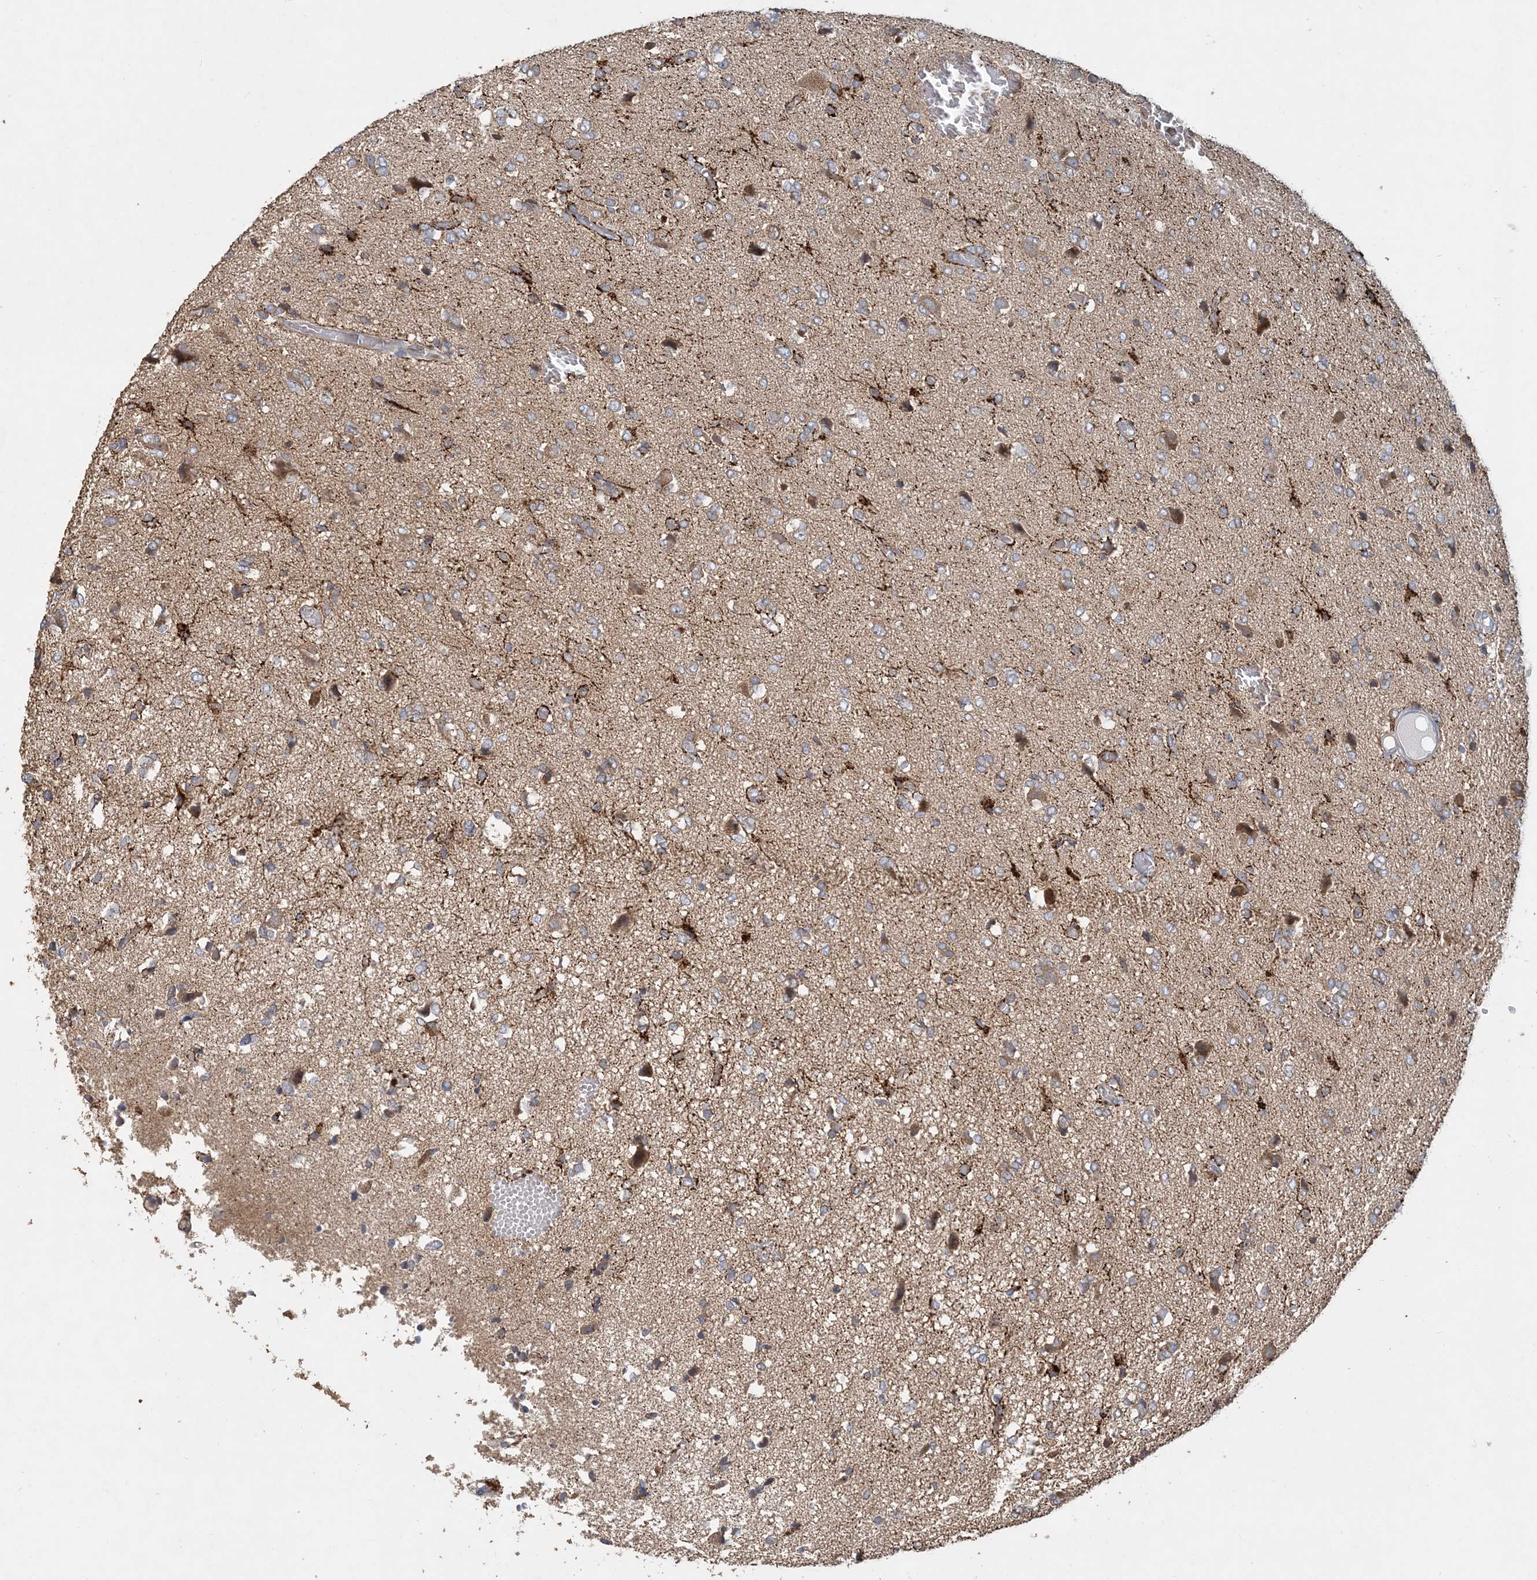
{"staining": {"intensity": "moderate", "quantity": ">75%", "location": "cytoplasmic/membranous"}, "tissue": "glioma", "cell_type": "Tumor cells", "image_type": "cancer", "snomed": [{"axis": "morphology", "description": "Glioma, malignant, High grade"}, {"axis": "topography", "description": "Brain"}], "caption": "Malignant high-grade glioma tissue reveals moderate cytoplasmic/membranous positivity in about >75% of tumor cells", "gene": "TRAIP", "patient": {"sex": "female", "age": 59}}